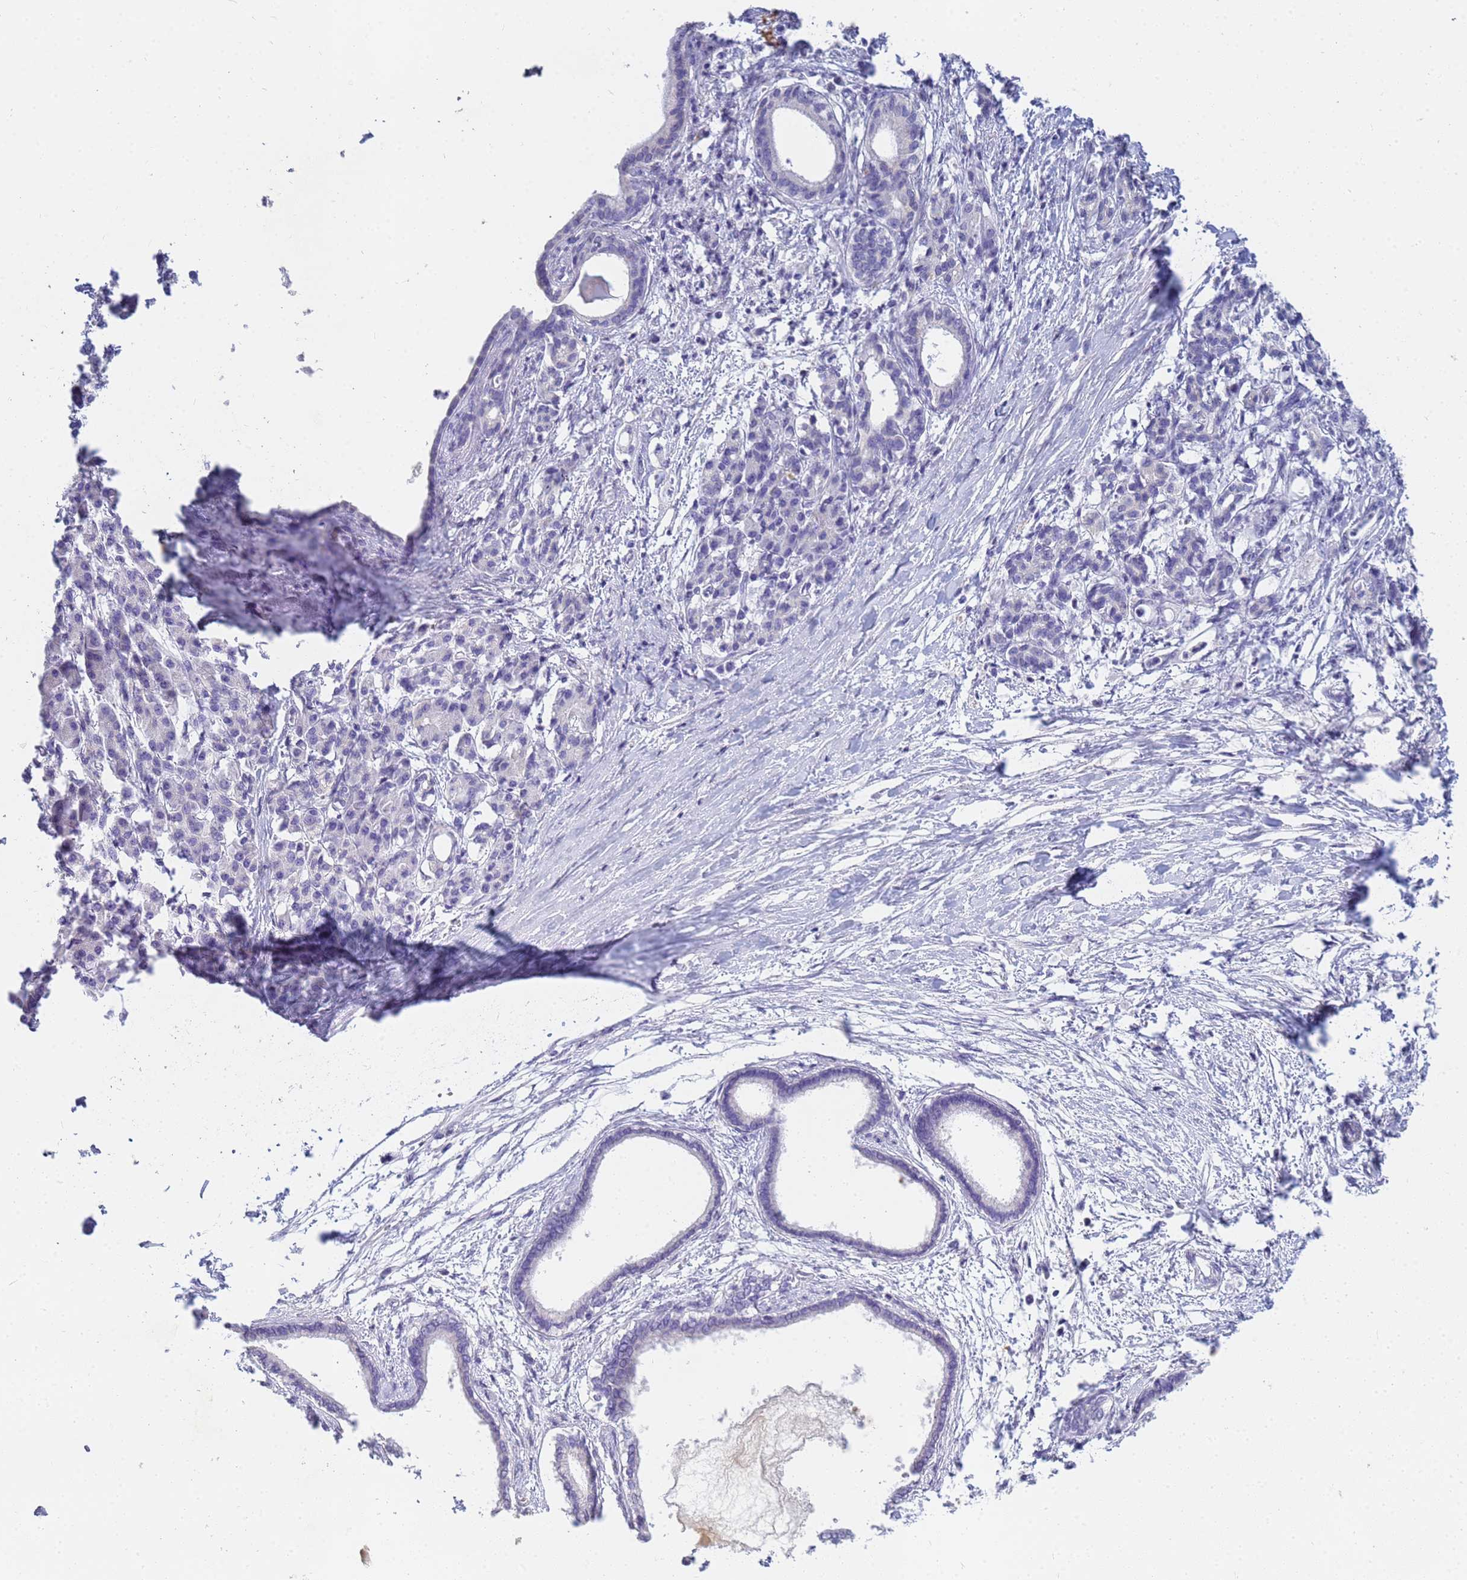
{"staining": {"intensity": "negative", "quantity": "none", "location": "none"}, "tissue": "pancreatic cancer", "cell_type": "Tumor cells", "image_type": "cancer", "snomed": [{"axis": "morphology", "description": "Adenocarcinoma, NOS"}, {"axis": "topography", "description": "Pancreas"}], "caption": "This micrograph is of pancreatic adenocarcinoma stained with immunohistochemistry to label a protein in brown with the nuclei are counter-stained blue. There is no positivity in tumor cells.", "gene": "B3GNT8", "patient": {"sex": "female", "age": 55}}